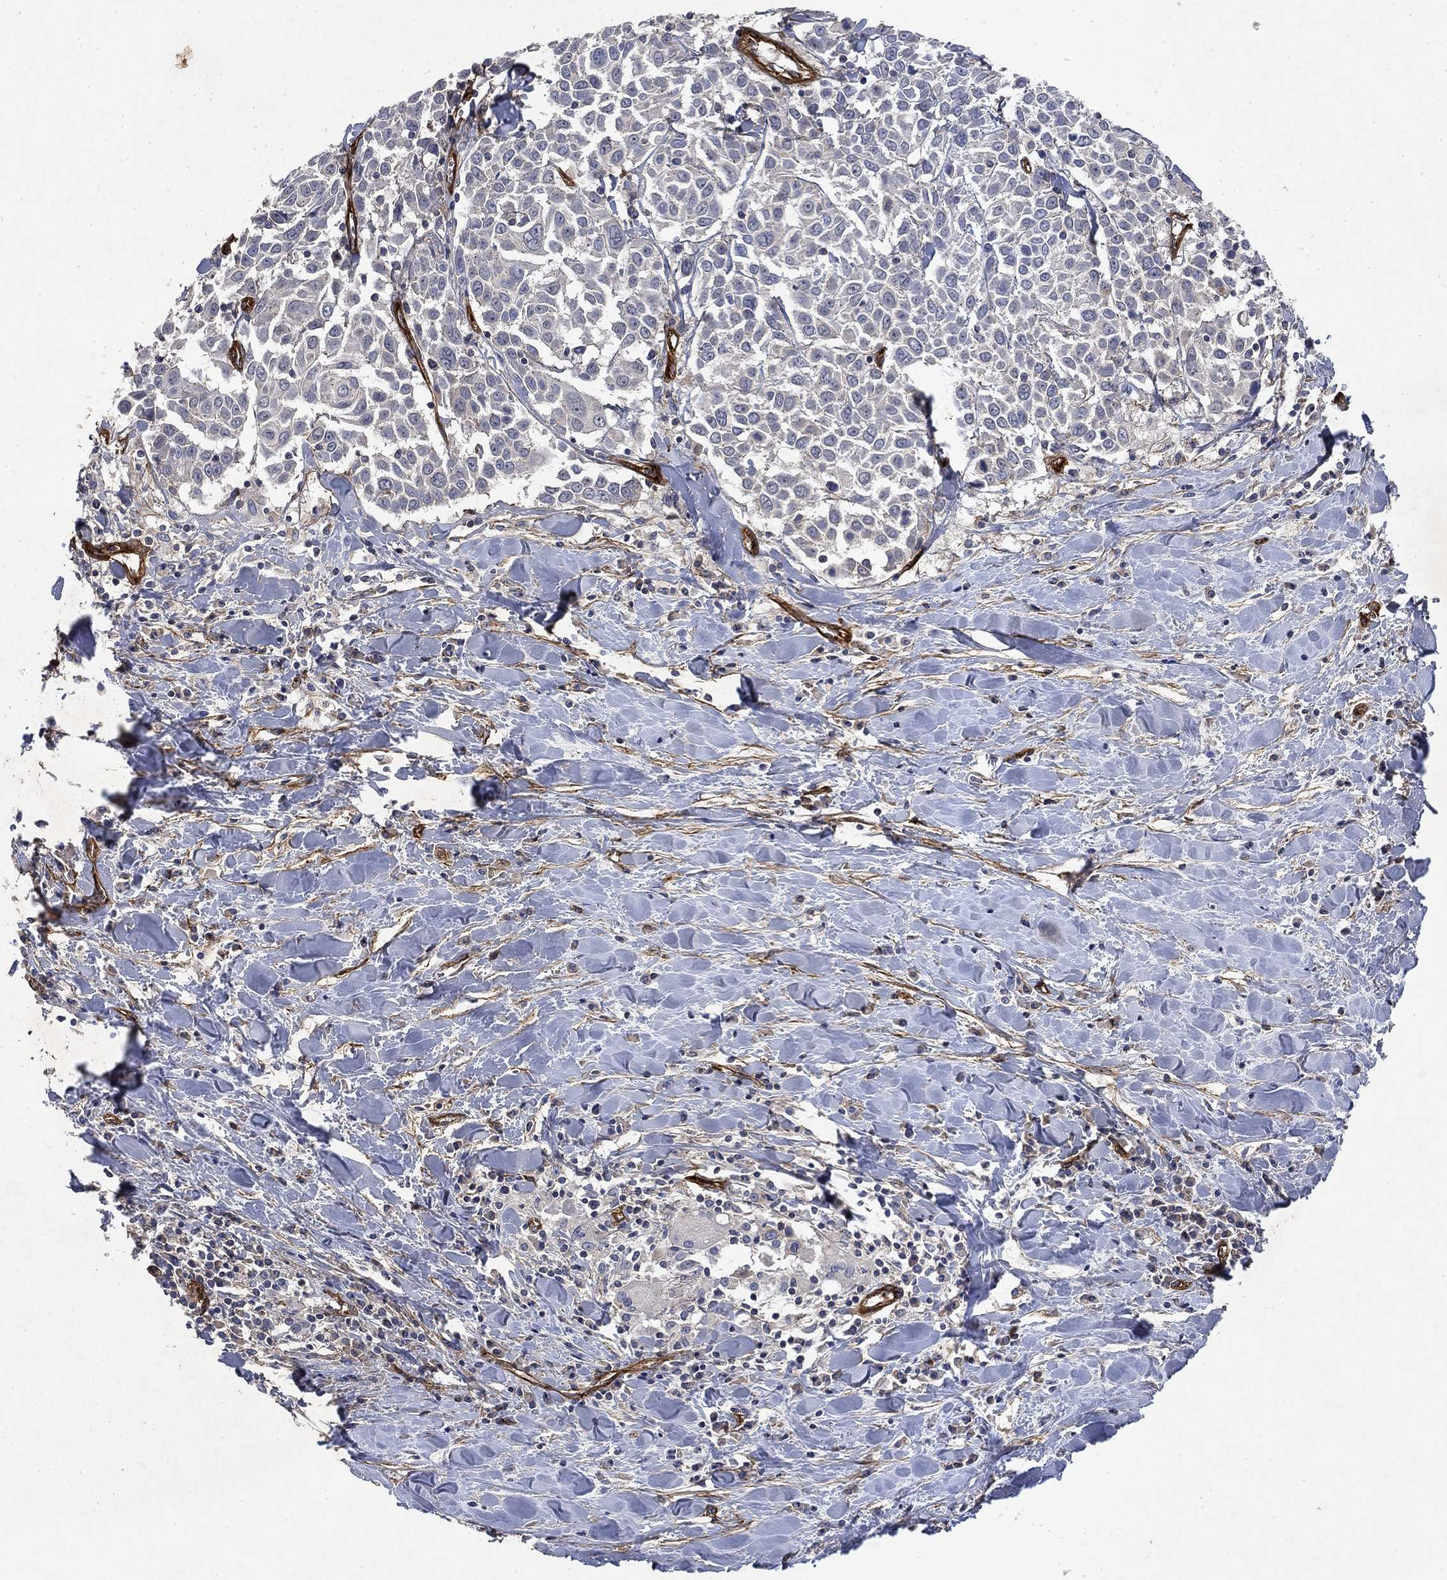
{"staining": {"intensity": "negative", "quantity": "none", "location": "none"}, "tissue": "lung cancer", "cell_type": "Tumor cells", "image_type": "cancer", "snomed": [{"axis": "morphology", "description": "Squamous cell carcinoma, NOS"}, {"axis": "topography", "description": "Lung"}], "caption": "Image shows no protein expression in tumor cells of lung squamous cell carcinoma tissue.", "gene": "COL4A2", "patient": {"sex": "male", "age": 57}}